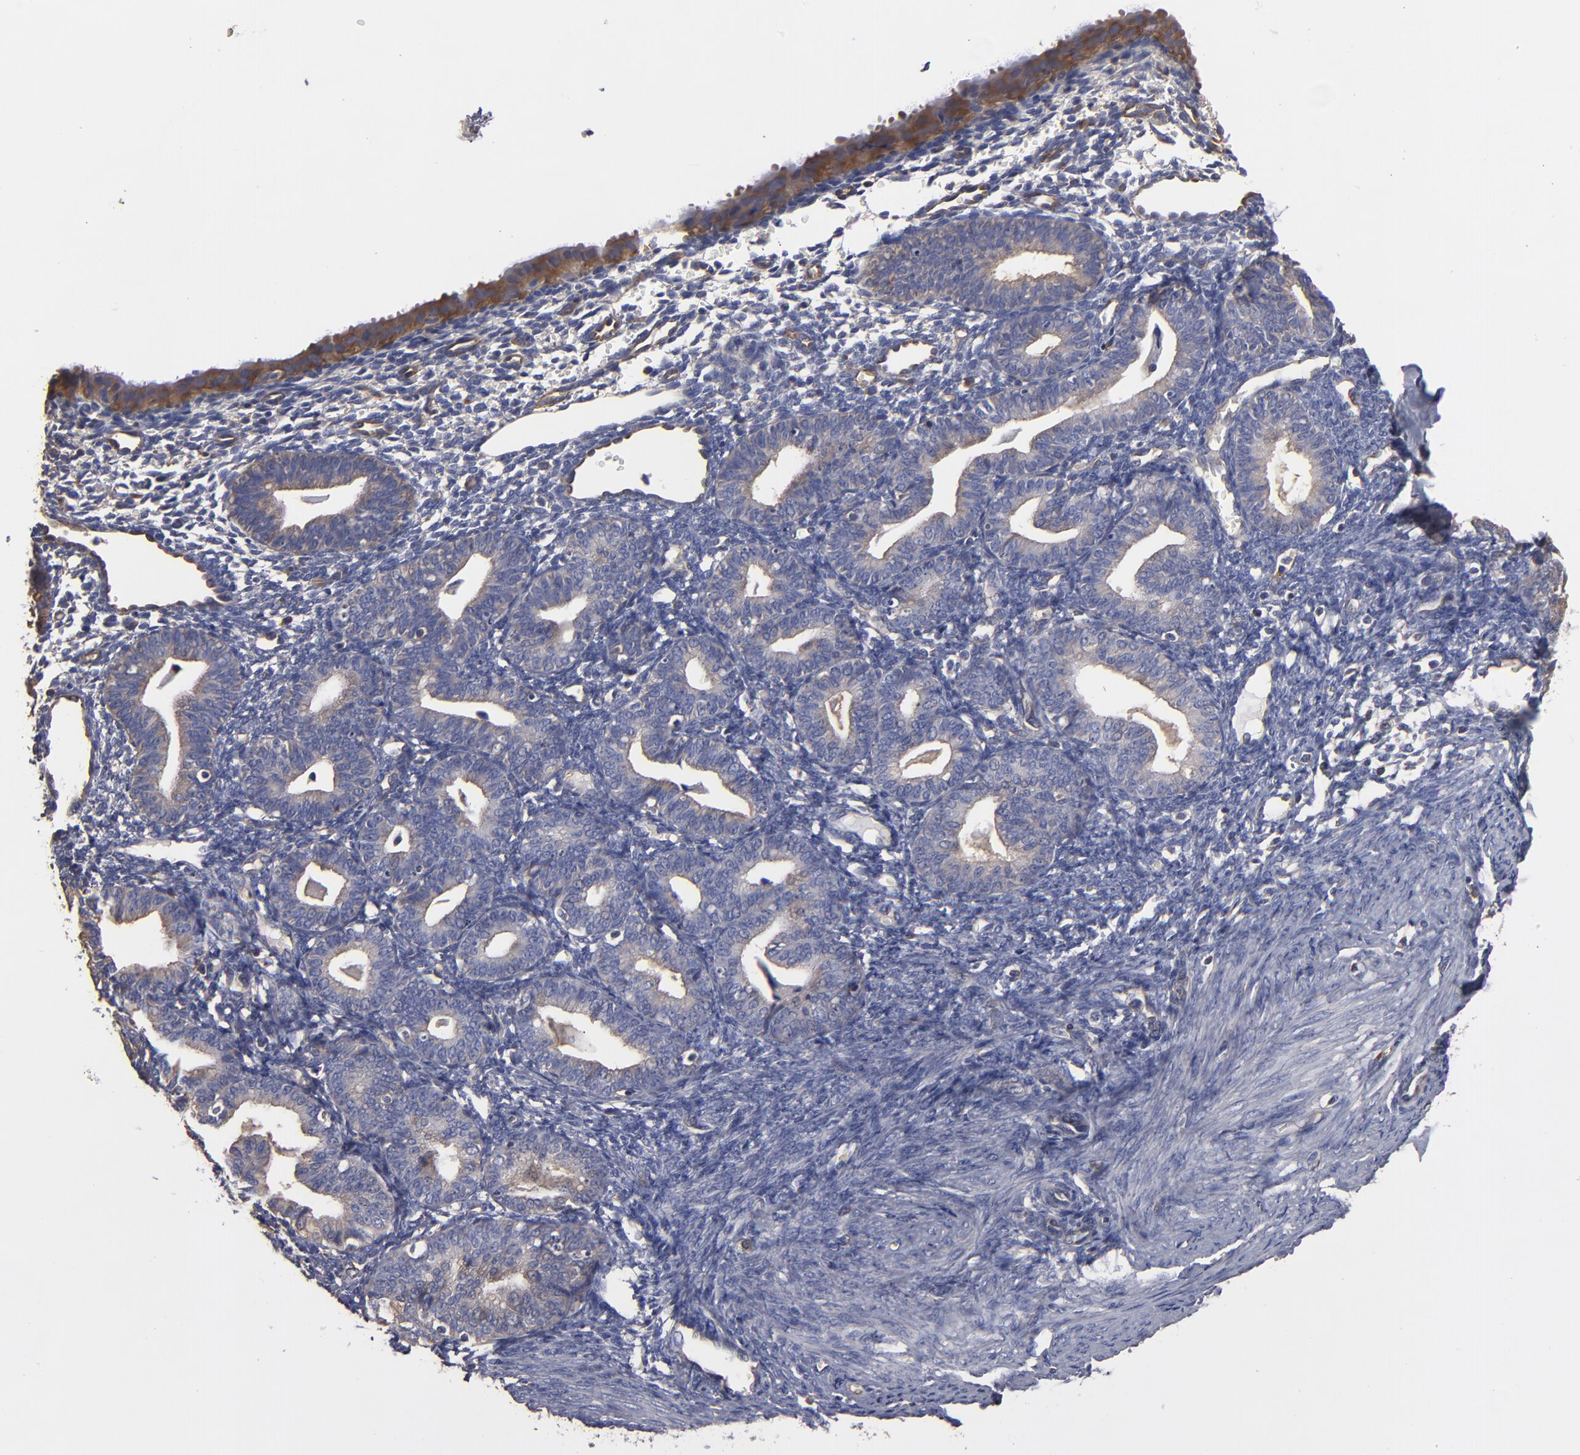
{"staining": {"intensity": "weak", "quantity": "<25%", "location": "cytoplasmic/membranous"}, "tissue": "endometrium", "cell_type": "Cells in endometrial stroma", "image_type": "normal", "snomed": [{"axis": "morphology", "description": "Normal tissue, NOS"}, {"axis": "topography", "description": "Endometrium"}], "caption": "This is an immunohistochemistry image of normal human endometrium. There is no expression in cells in endometrial stroma.", "gene": "ESYT2", "patient": {"sex": "female", "age": 61}}